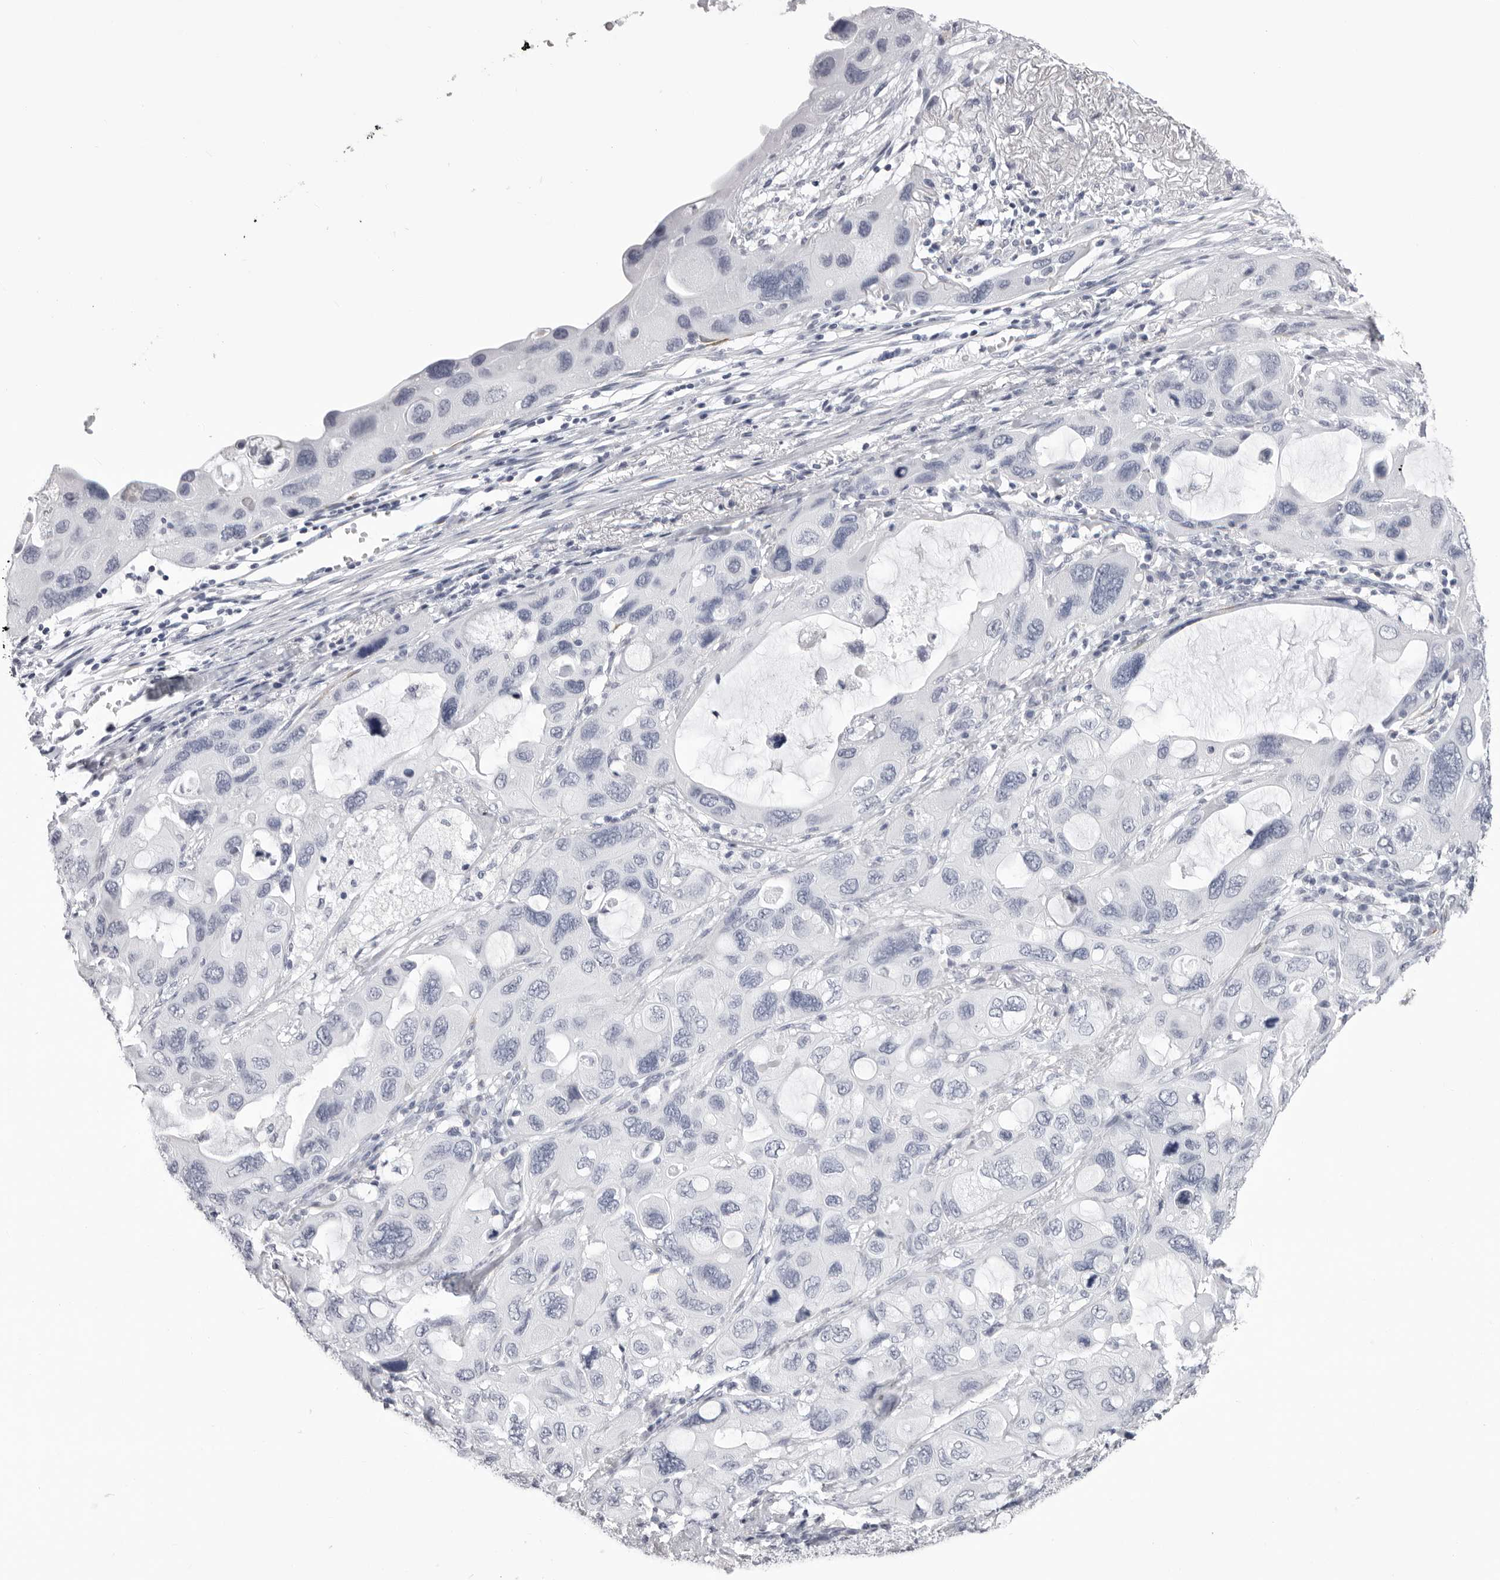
{"staining": {"intensity": "negative", "quantity": "none", "location": "none"}, "tissue": "lung cancer", "cell_type": "Tumor cells", "image_type": "cancer", "snomed": [{"axis": "morphology", "description": "Squamous cell carcinoma, NOS"}, {"axis": "topography", "description": "Lung"}], "caption": "Lung cancer (squamous cell carcinoma) was stained to show a protein in brown. There is no significant positivity in tumor cells.", "gene": "CST1", "patient": {"sex": "female", "age": 73}}